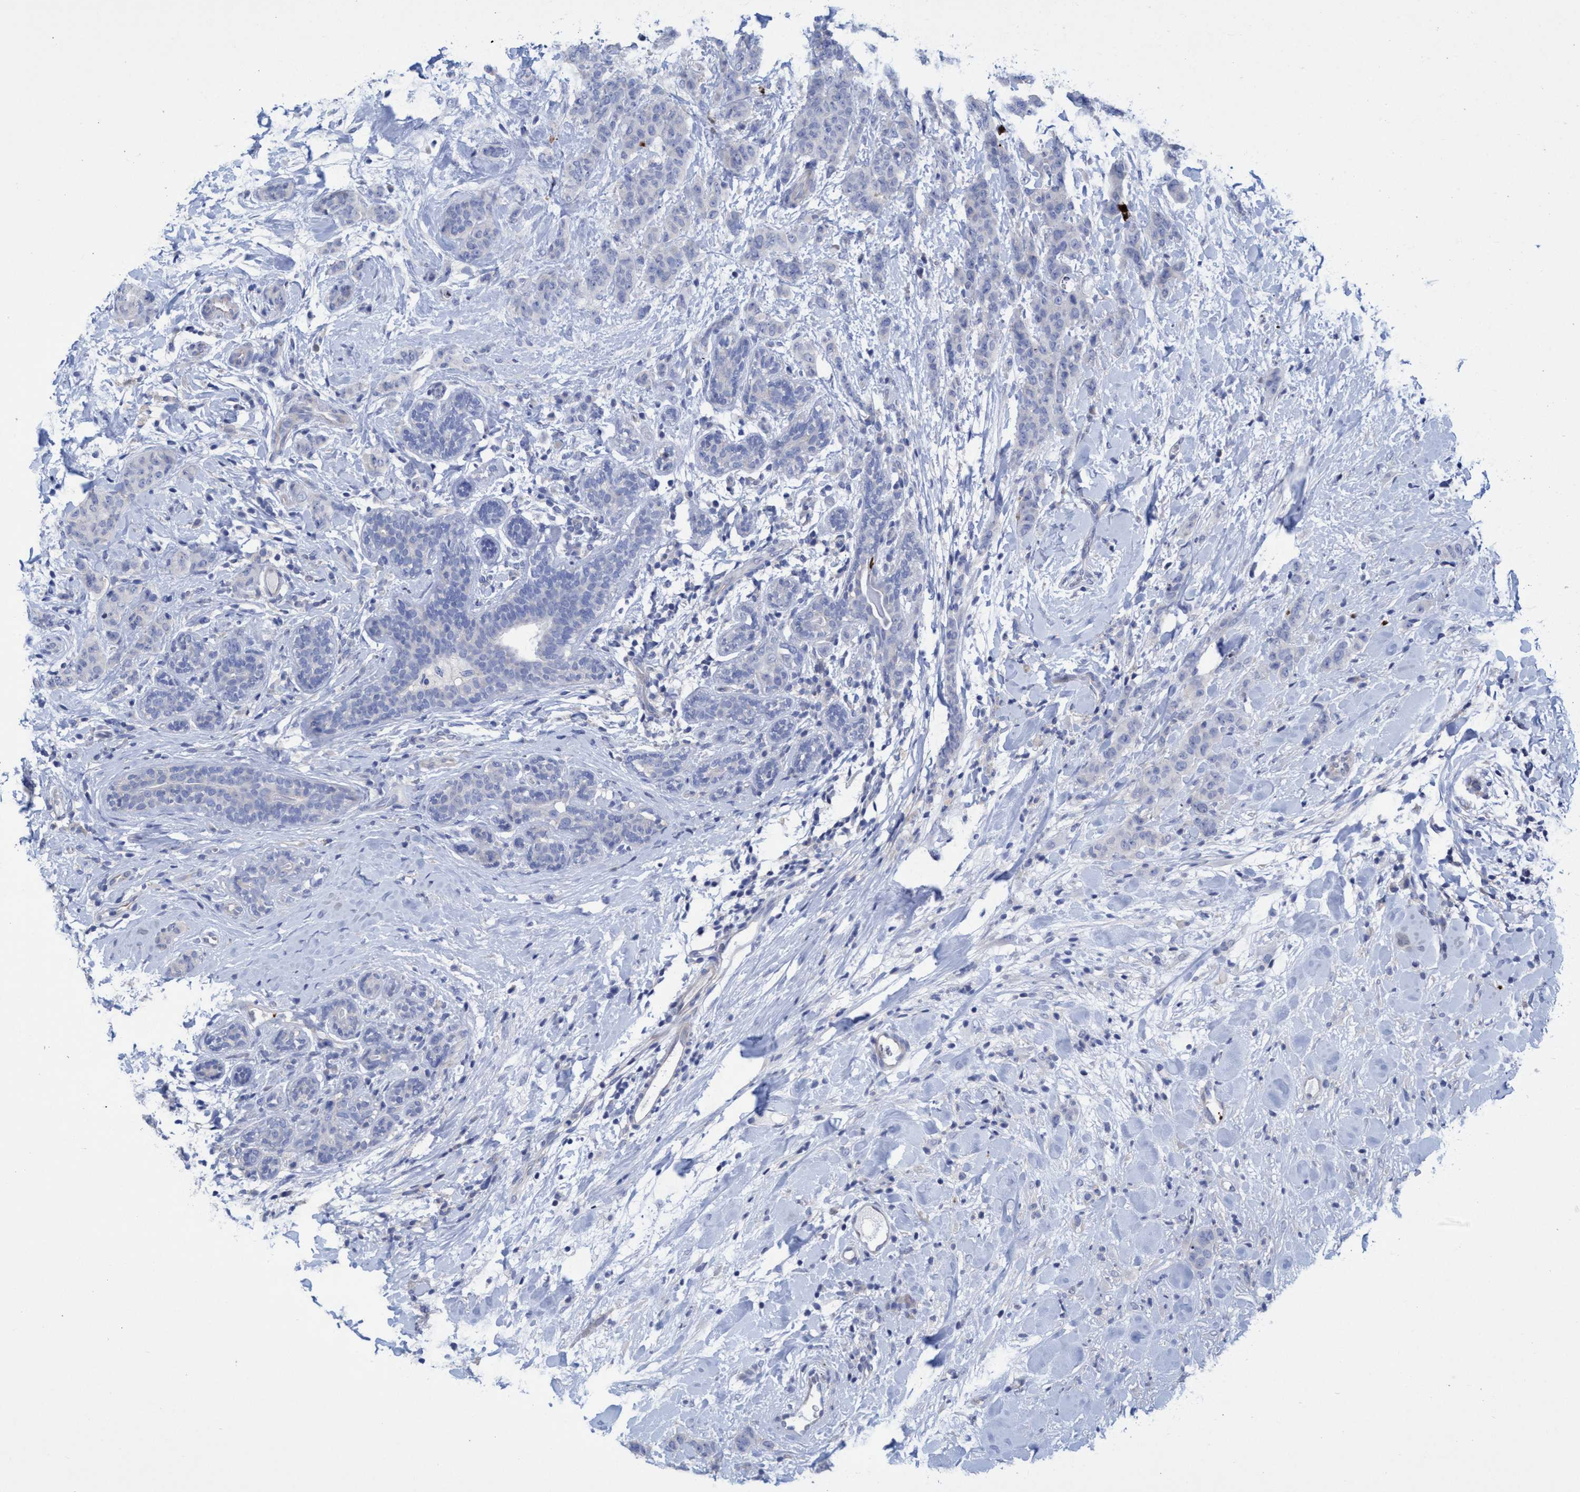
{"staining": {"intensity": "negative", "quantity": "none", "location": "none"}, "tissue": "breast cancer", "cell_type": "Tumor cells", "image_type": "cancer", "snomed": [{"axis": "morphology", "description": "Normal tissue, NOS"}, {"axis": "morphology", "description": "Duct carcinoma"}, {"axis": "topography", "description": "Breast"}], "caption": "High power microscopy micrograph of an immunohistochemistry (IHC) image of intraductal carcinoma (breast), revealing no significant staining in tumor cells.", "gene": "R3HCC1", "patient": {"sex": "female", "age": 40}}